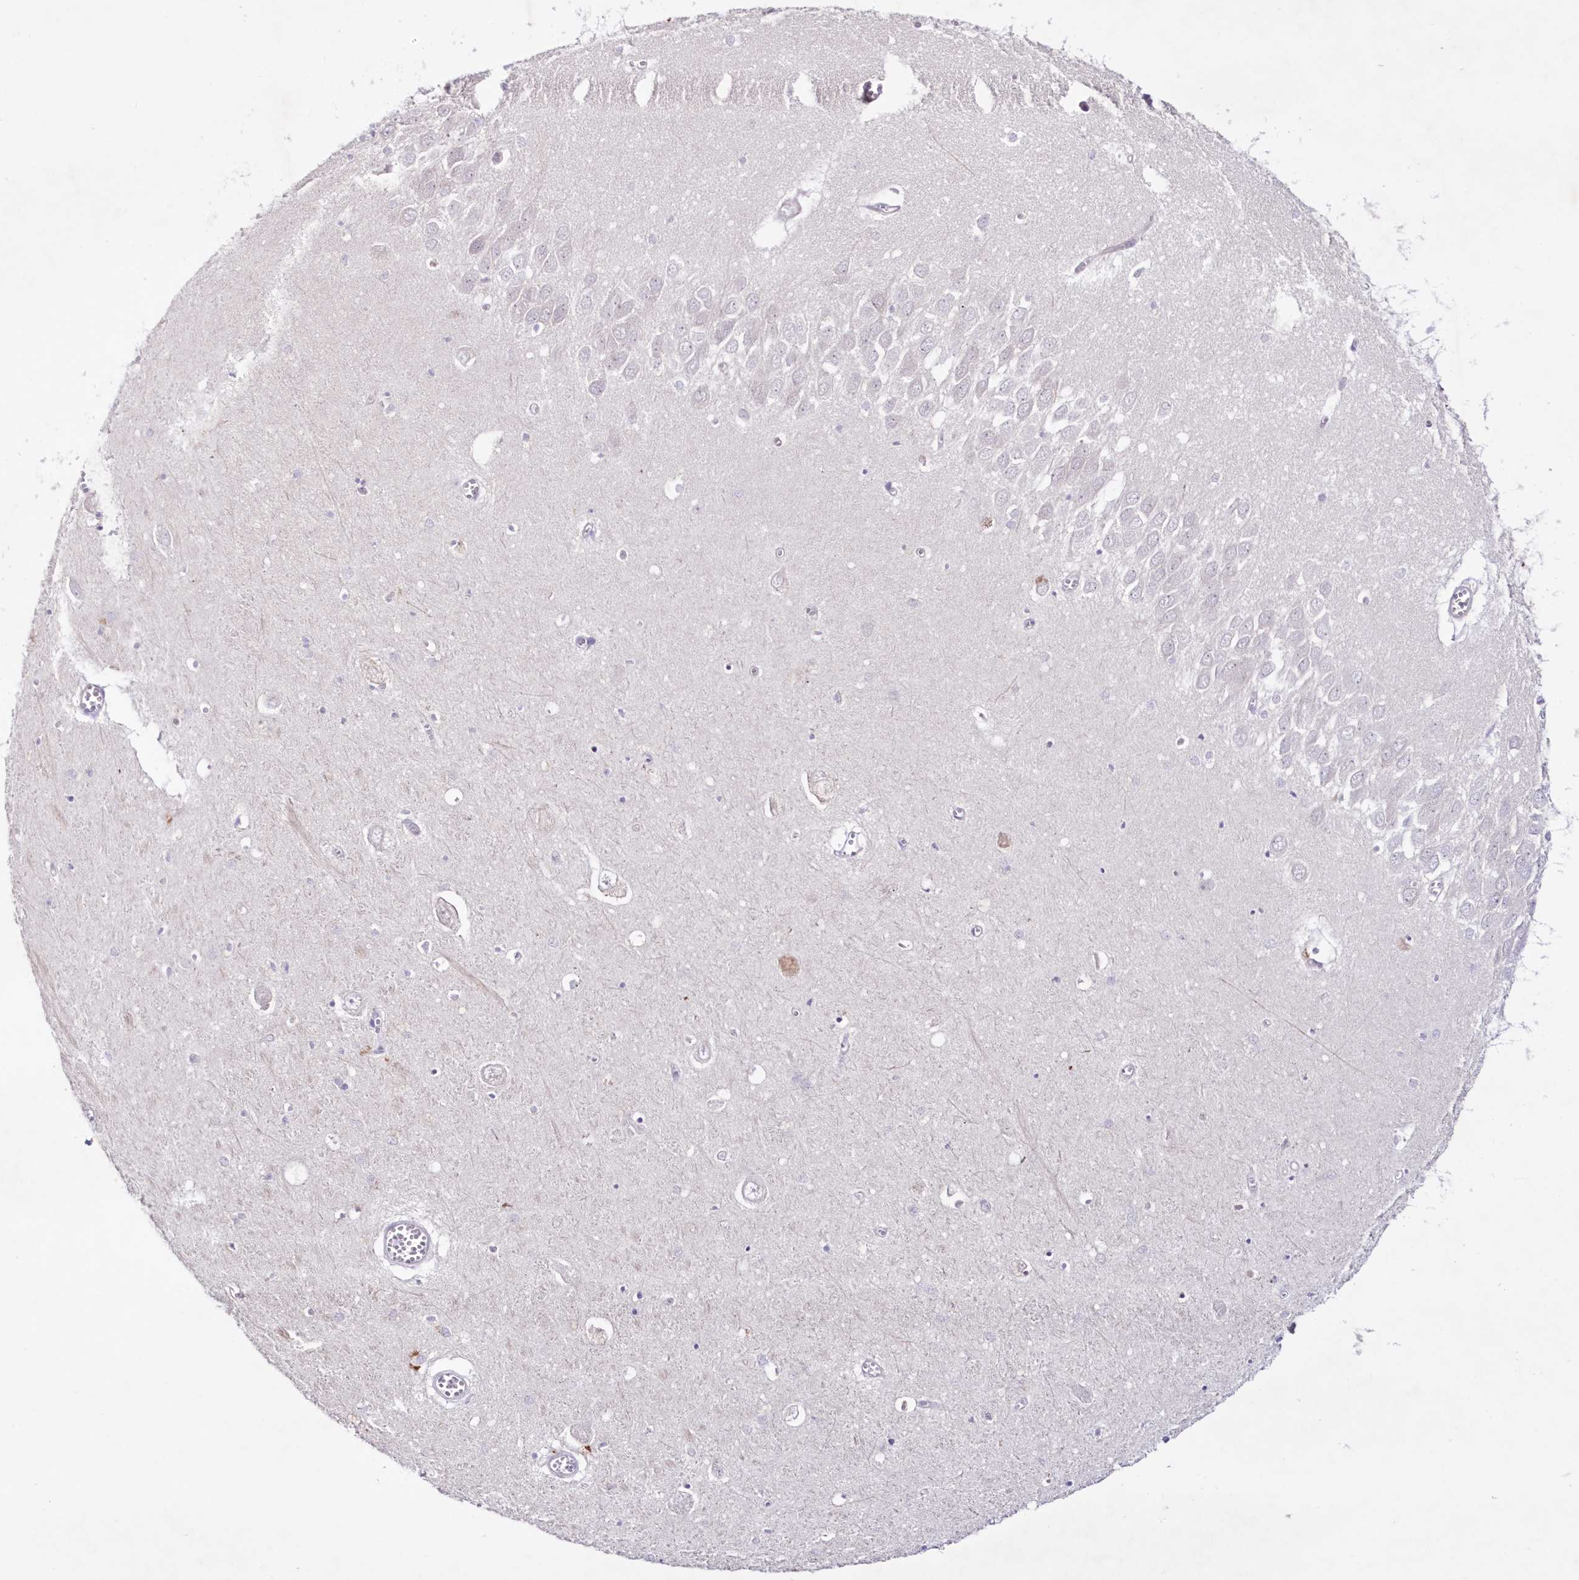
{"staining": {"intensity": "negative", "quantity": "none", "location": "none"}, "tissue": "hippocampus", "cell_type": "Glial cells", "image_type": "normal", "snomed": [{"axis": "morphology", "description": "Normal tissue, NOS"}, {"axis": "topography", "description": "Hippocampus"}], "caption": "Immunohistochemical staining of normal hippocampus exhibits no significant positivity in glial cells.", "gene": "NEU4", "patient": {"sex": "male", "age": 70}}